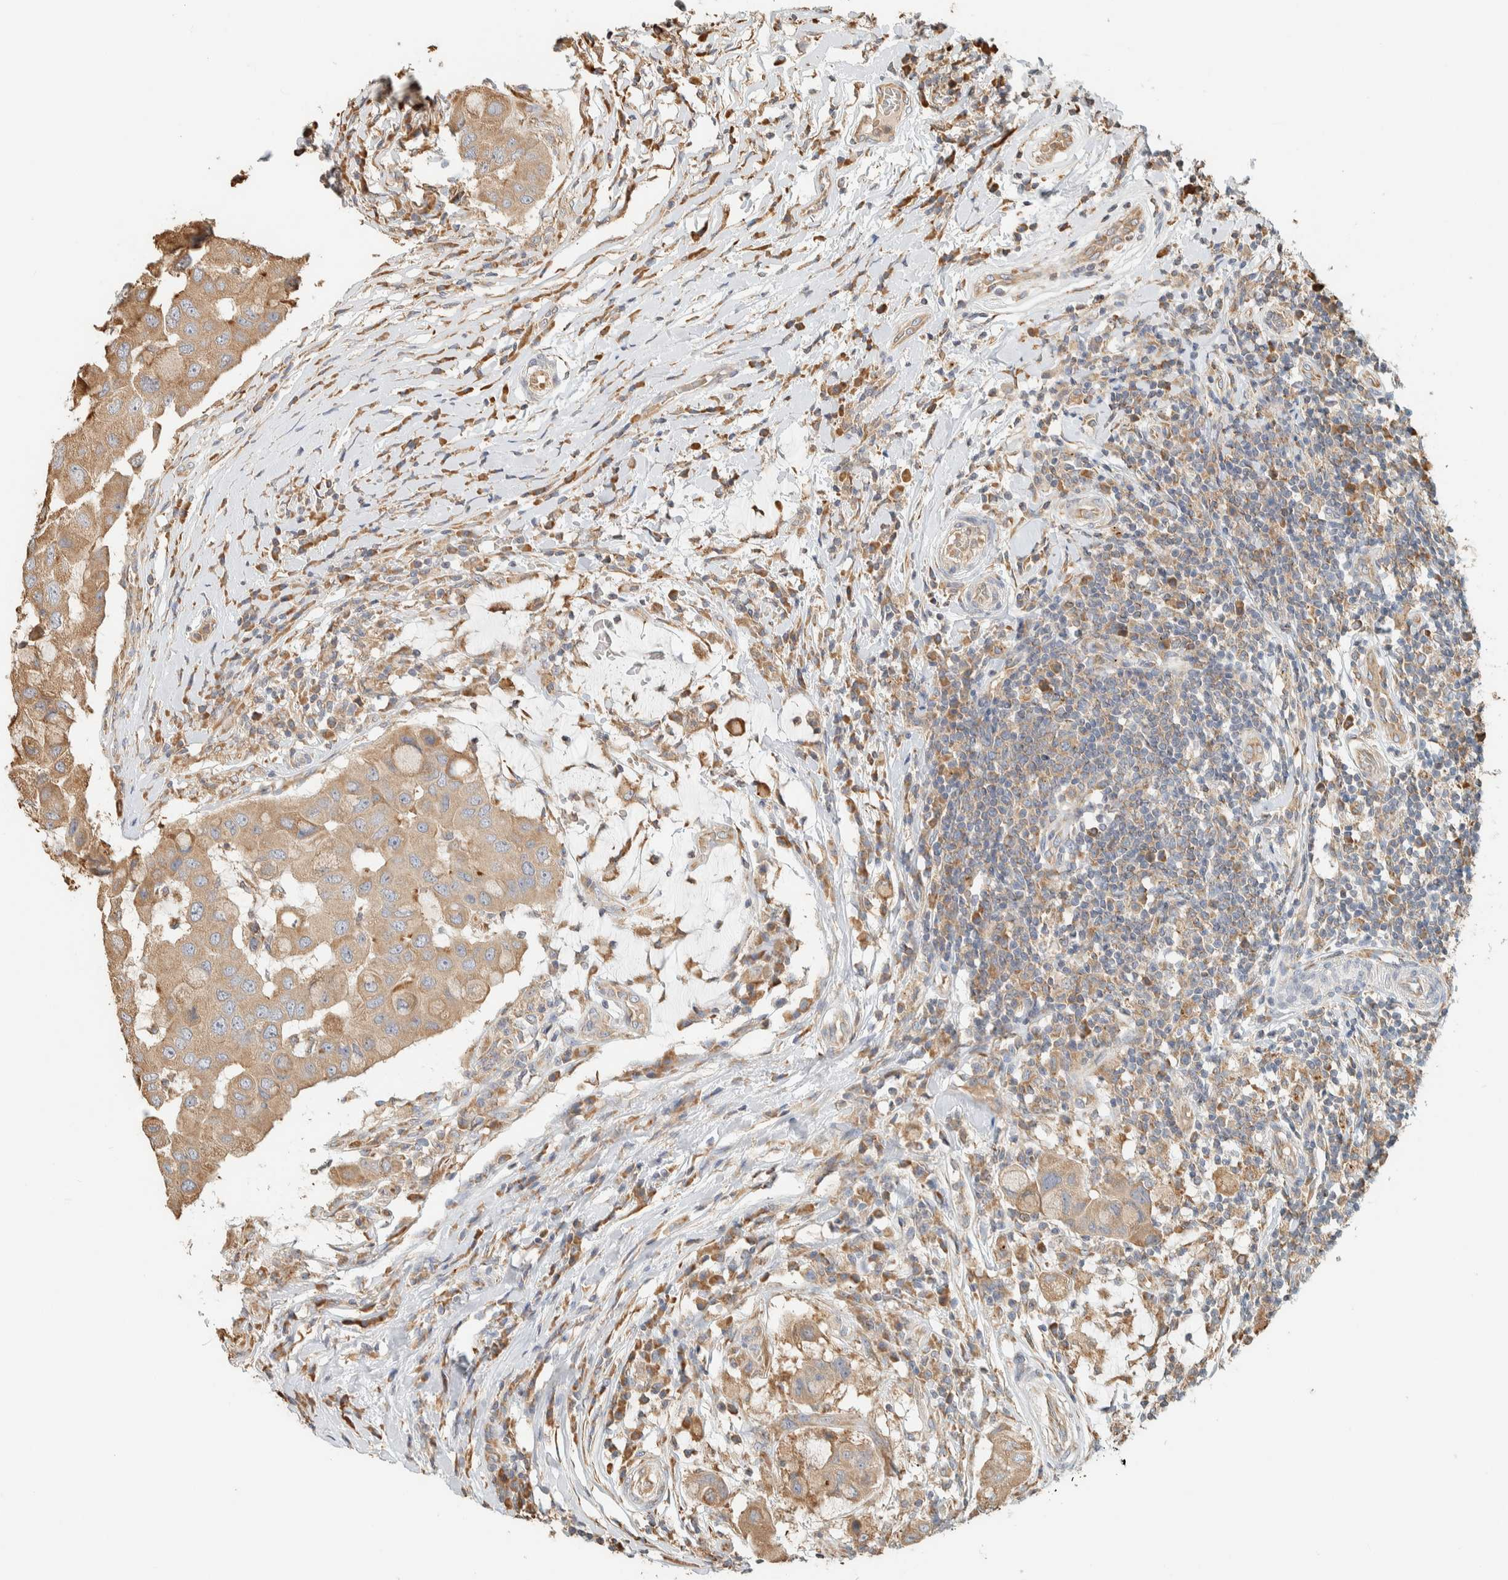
{"staining": {"intensity": "moderate", "quantity": ">75%", "location": "cytoplasmic/membranous"}, "tissue": "breast cancer", "cell_type": "Tumor cells", "image_type": "cancer", "snomed": [{"axis": "morphology", "description": "Duct carcinoma"}, {"axis": "topography", "description": "Breast"}], "caption": "DAB immunohistochemical staining of intraductal carcinoma (breast) exhibits moderate cytoplasmic/membranous protein positivity in approximately >75% of tumor cells. Immunohistochemistry stains the protein of interest in brown and the nuclei are stained blue.", "gene": "RAB11FIP1", "patient": {"sex": "female", "age": 27}}